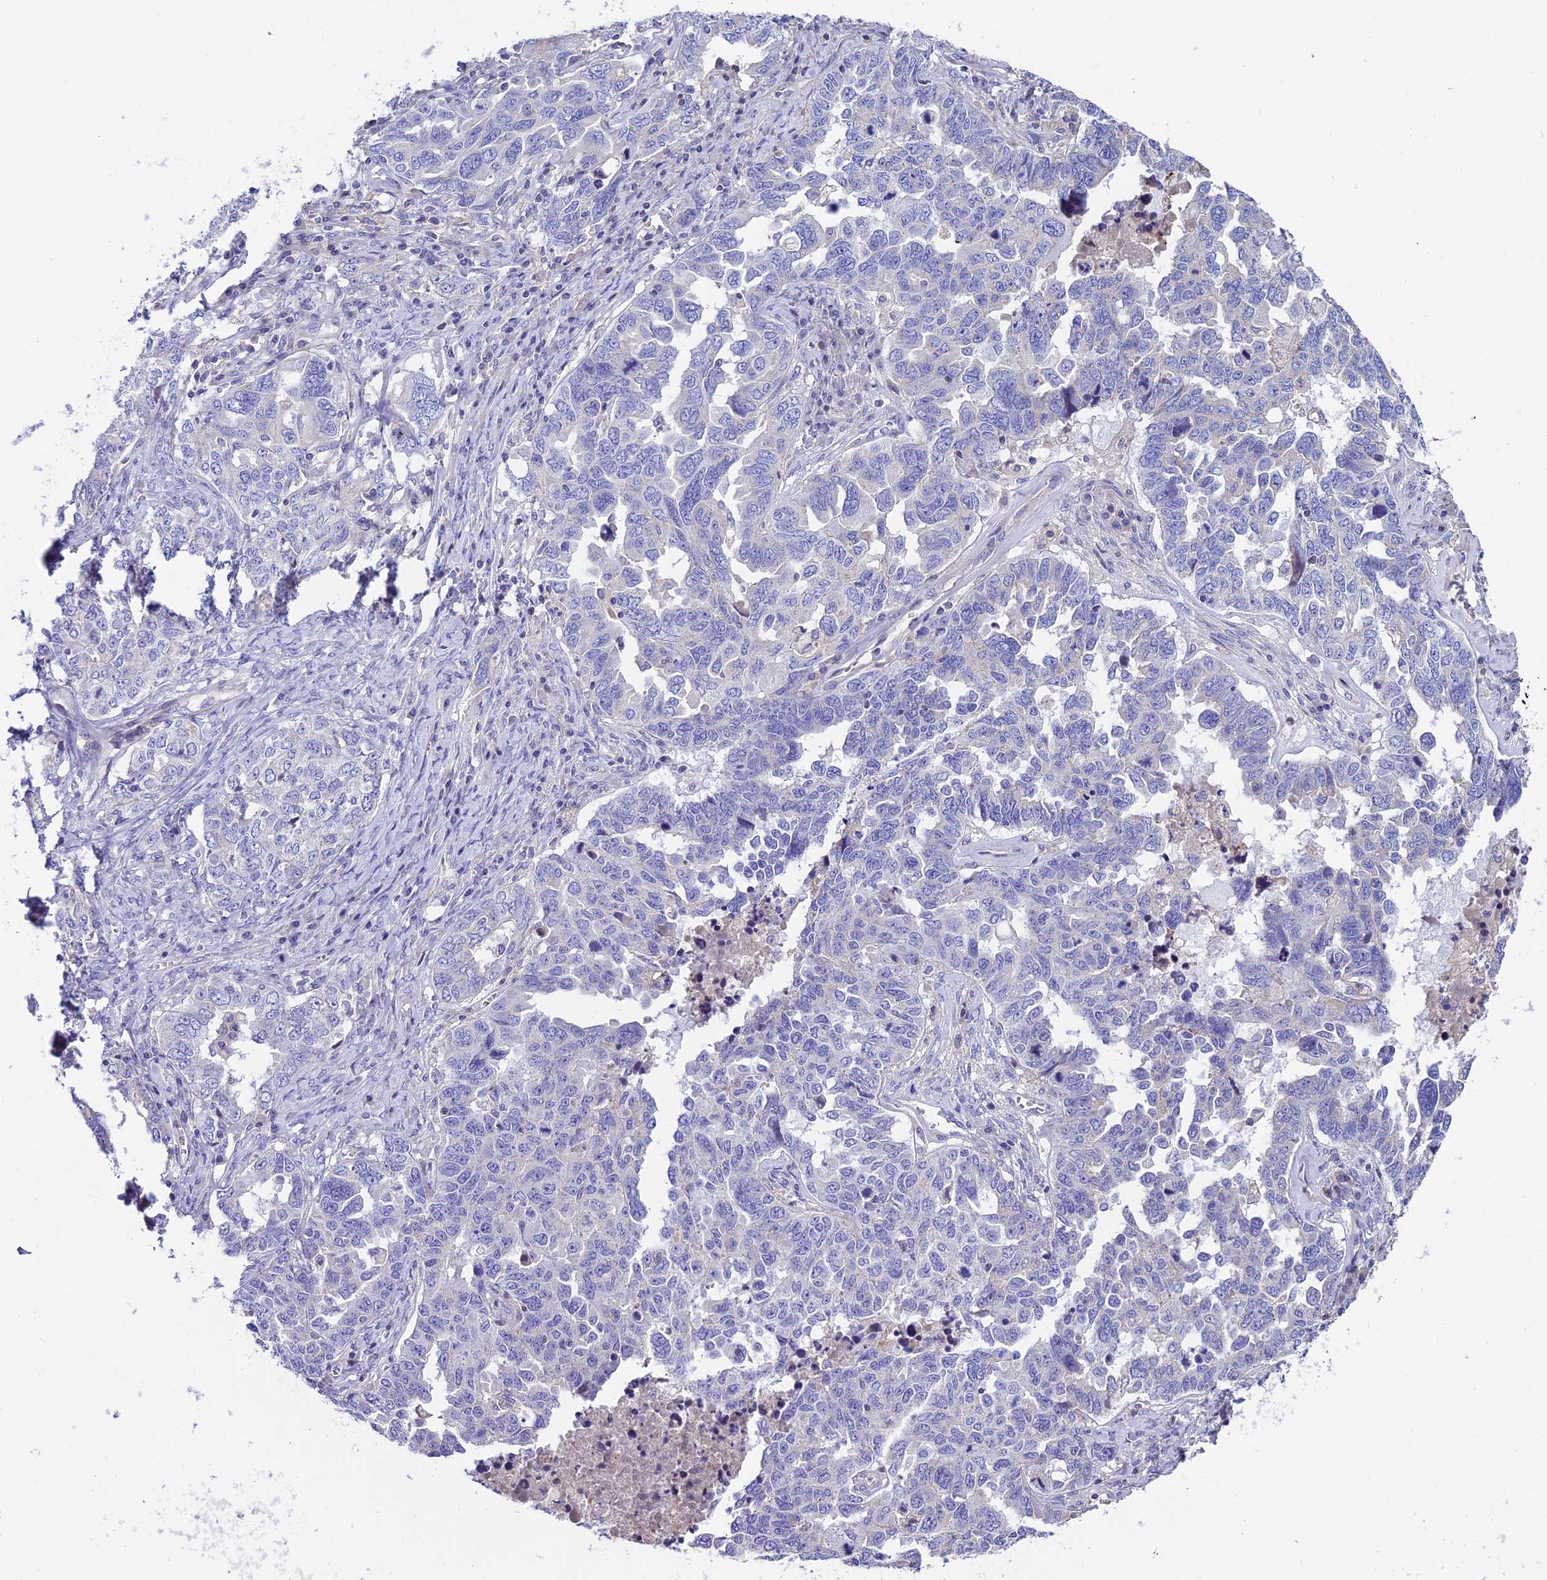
{"staining": {"intensity": "negative", "quantity": "none", "location": "none"}, "tissue": "ovarian cancer", "cell_type": "Tumor cells", "image_type": "cancer", "snomed": [{"axis": "morphology", "description": "Carcinoma, endometroid"}, {"axis": "topography", "description": "Ovary"}], "caption": "A high-resolution photomicrograph shows immunohistochemistry (IHC) staining of ovarian cancer, which demonstrates no significant positivity in tumor cells.", "gene": "FAM178B", "patient": {"sex": "female", "age": 62}}